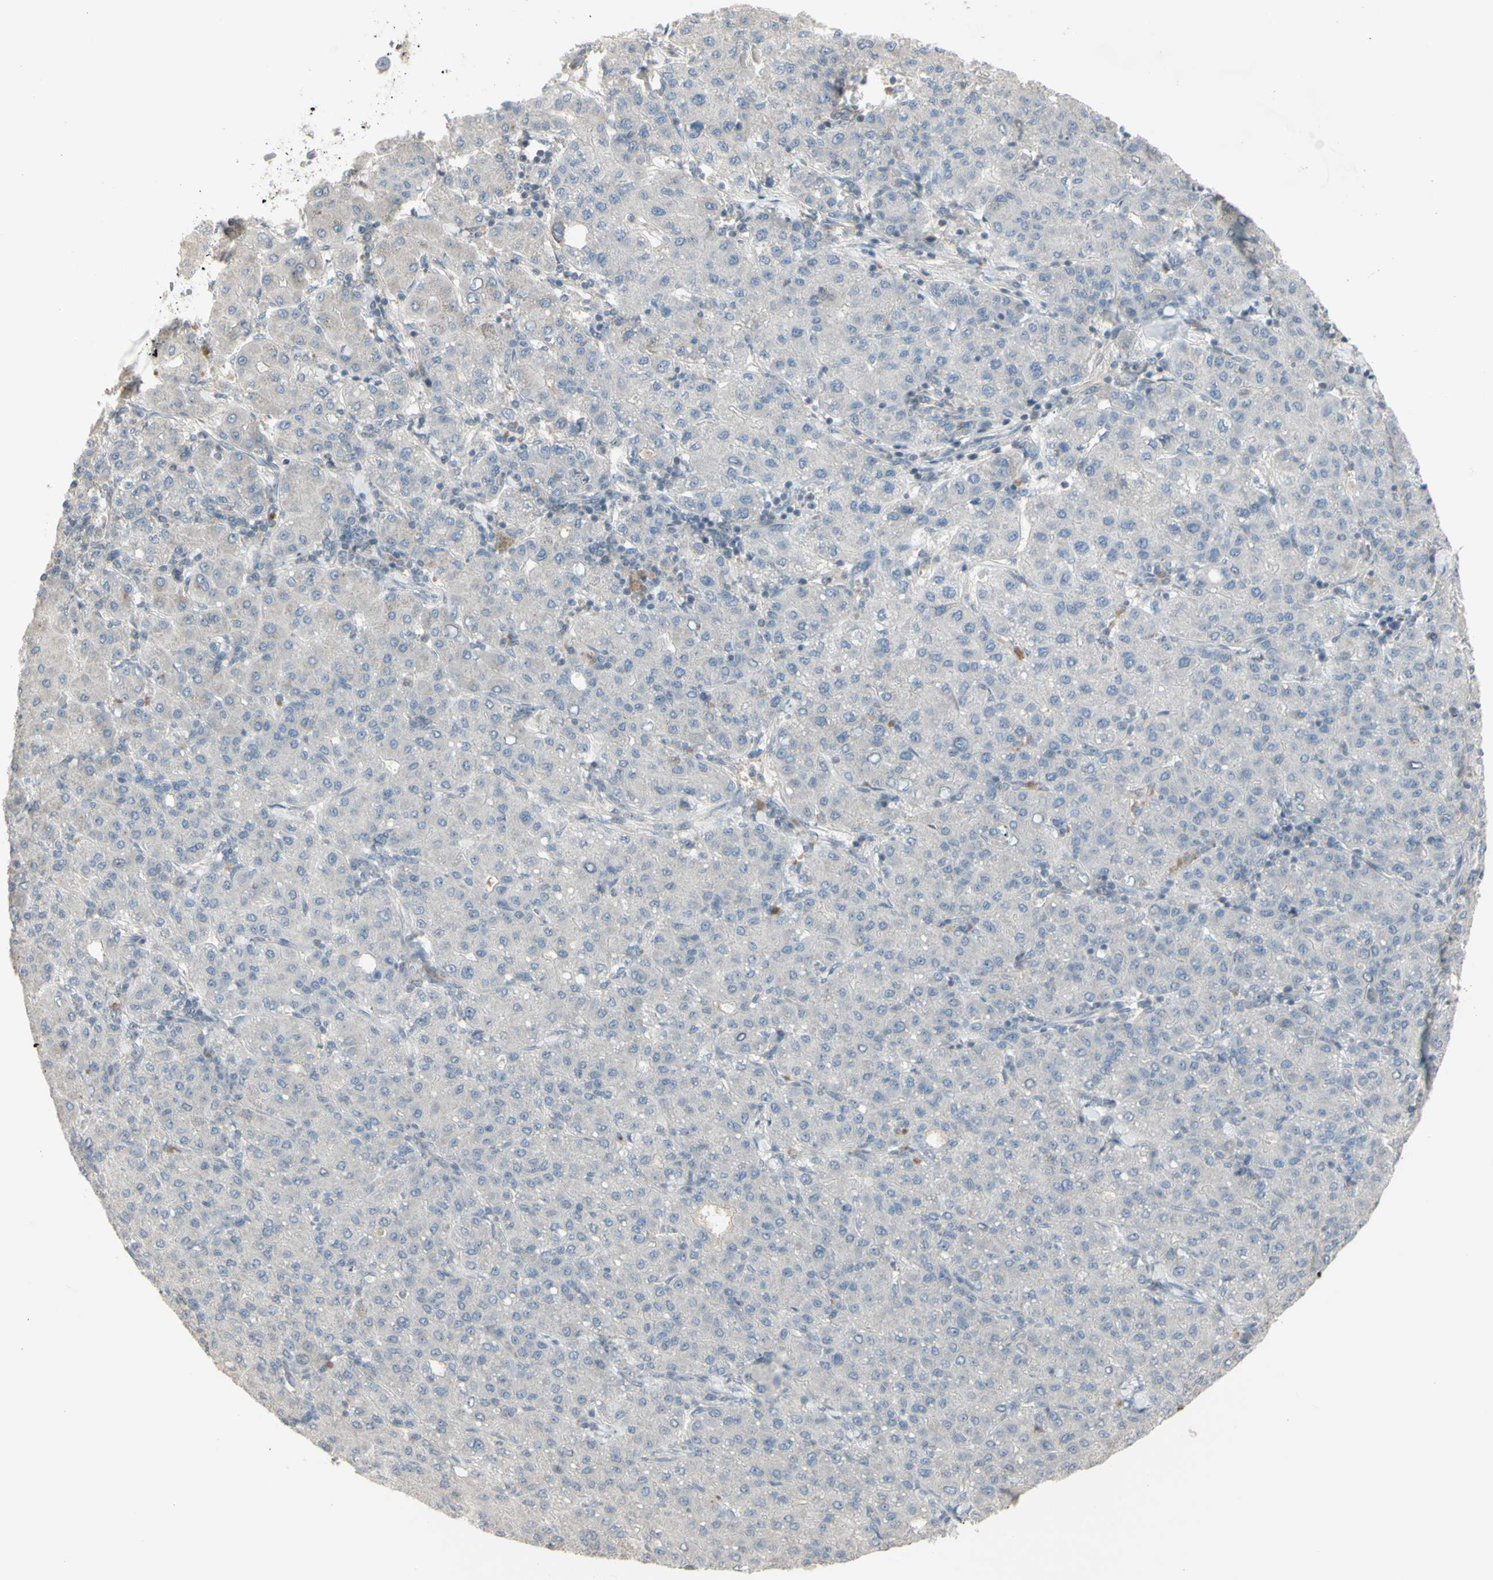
{"staining": {"intensity": "negative", "quantity": "none", "location": "none"}, "tissue": "liver cancer", "cell_type": "Tumor cells", "image_type": "cancer", "snomed": [{"axis": "morphology", "description": "Carcinoma, Hepatocellular, NOS"}, {"axis": "topography", "description": "Liver"}], "caption": "Human hepatocellular carcinoma (liver) stained for a protein using IHC demonstrates no positivity in tumor cells.", "gene": "PIAS4", "patient": {"sex": "male", "age": 65}}